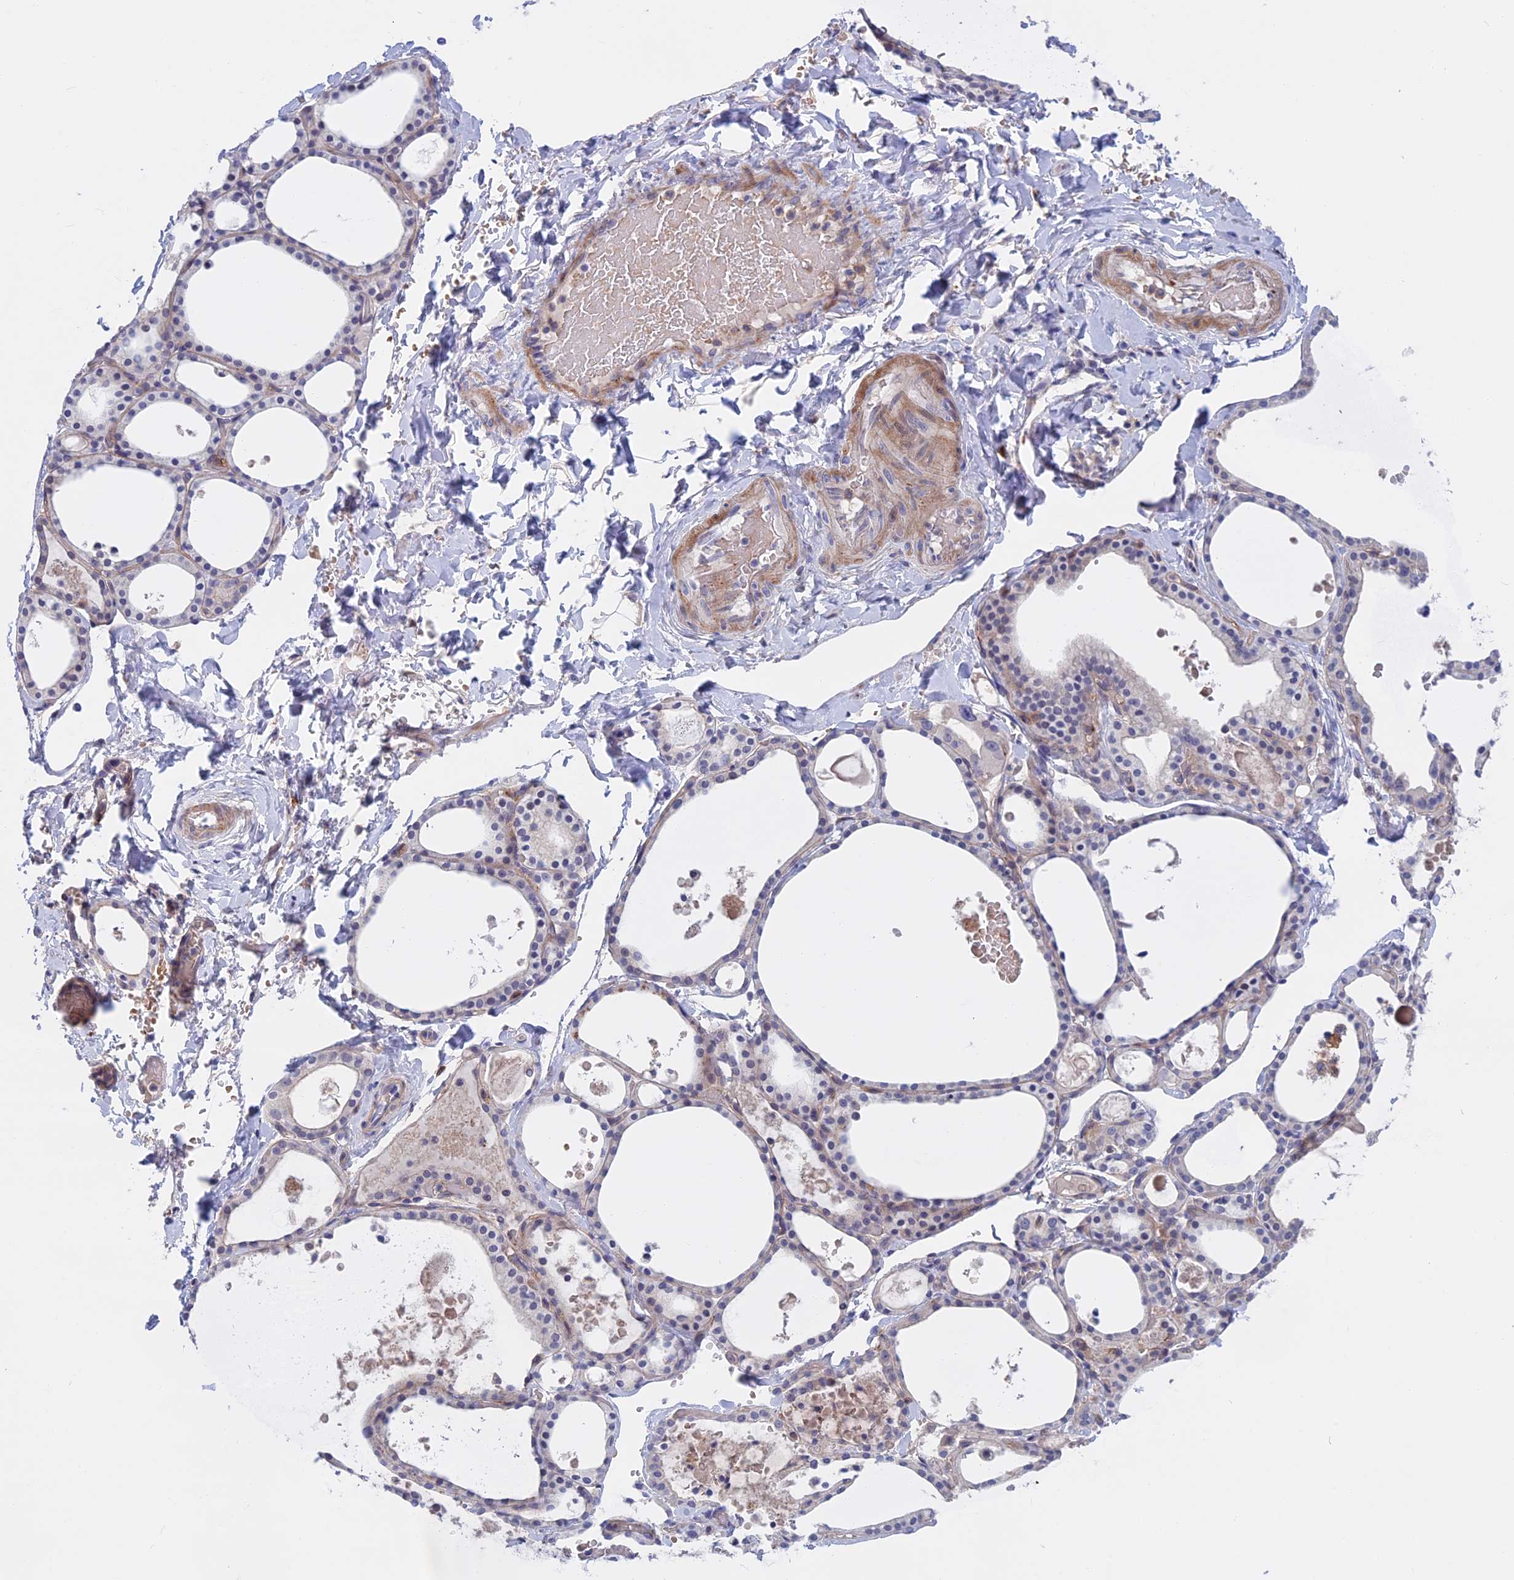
{"staining": {"intensity": "moderate", "quantity": "<25%", "location": "cytoplasmic/membranous"}, "tissue": "thyroid gland", "cell_type": "Glandular cells", "image_type": "normal", "snomed": [{"axis": "morphology", "description": "Normal tissue, NOS"}, {"axis": "topography", "description": "Thyroid gland"}], "caption": "Human thyroid gland stained for a protein (brown) displays moderate cytoplasmic/membranous positive staining in about <25% of glandular cells.", "gene": "SLC2A6", "patient": {"sex": "male", "age": 56}}